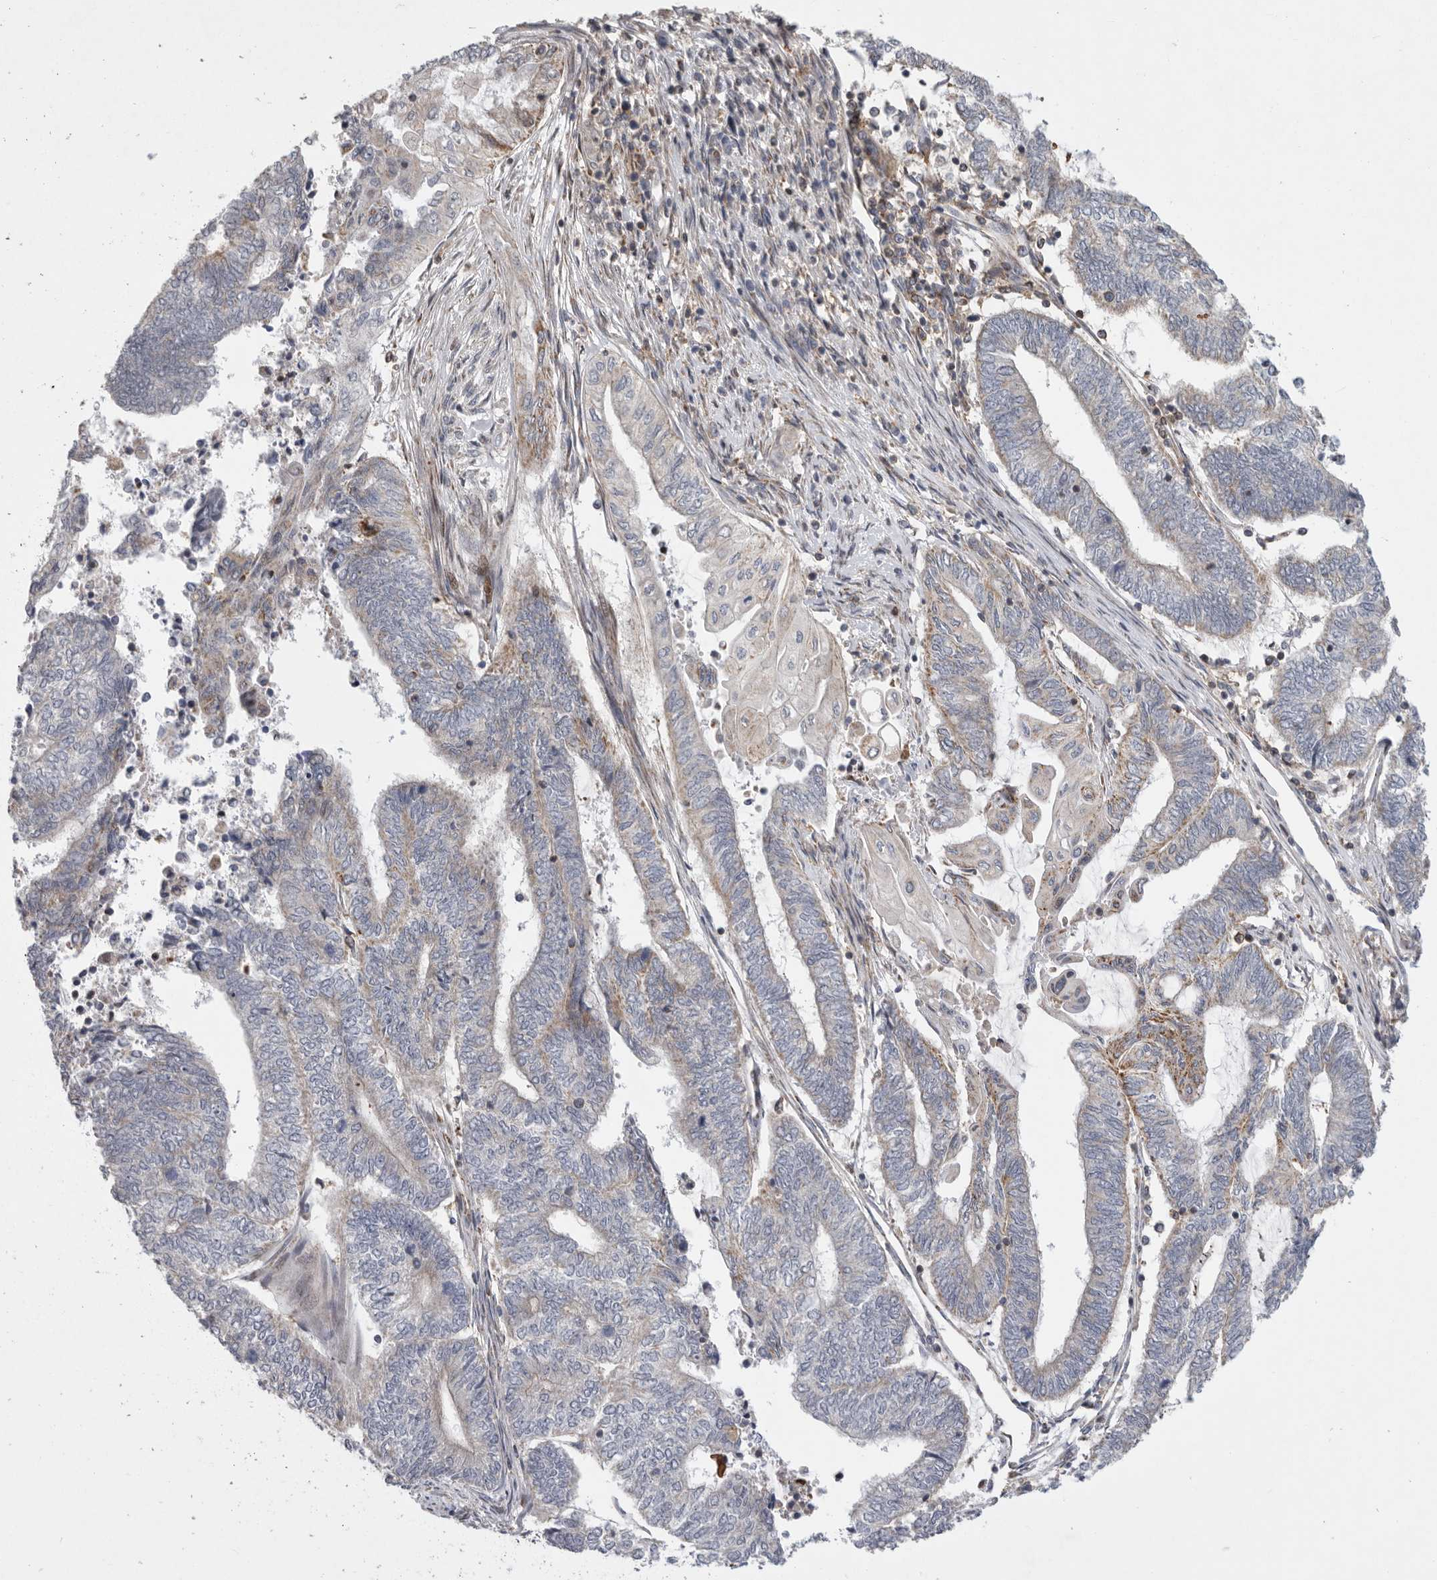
{"staining": {"intensity": "weak", "quantity": "<25%", "location": "cytoplasmic/membranous"}, "tissue": "endometrial cancer", "cell_type": "Tumor cells", "image_type": "cancer", "snomed": [{"axis": "morphology", "description": "Adenocarcinoma, NOS"}, {"axis": "topography", "description": "Uterus"}, {"axis": "topography", "description": "Endometrium"}], "caption": "This is a histopathology image of immunohistochemistry staining of endometrial cancer, which shows no positivity in tumor cells. Nuclei are stained in blue.", "gene": "MPZL1", "patient": {"sex": "female", "age": 70}}